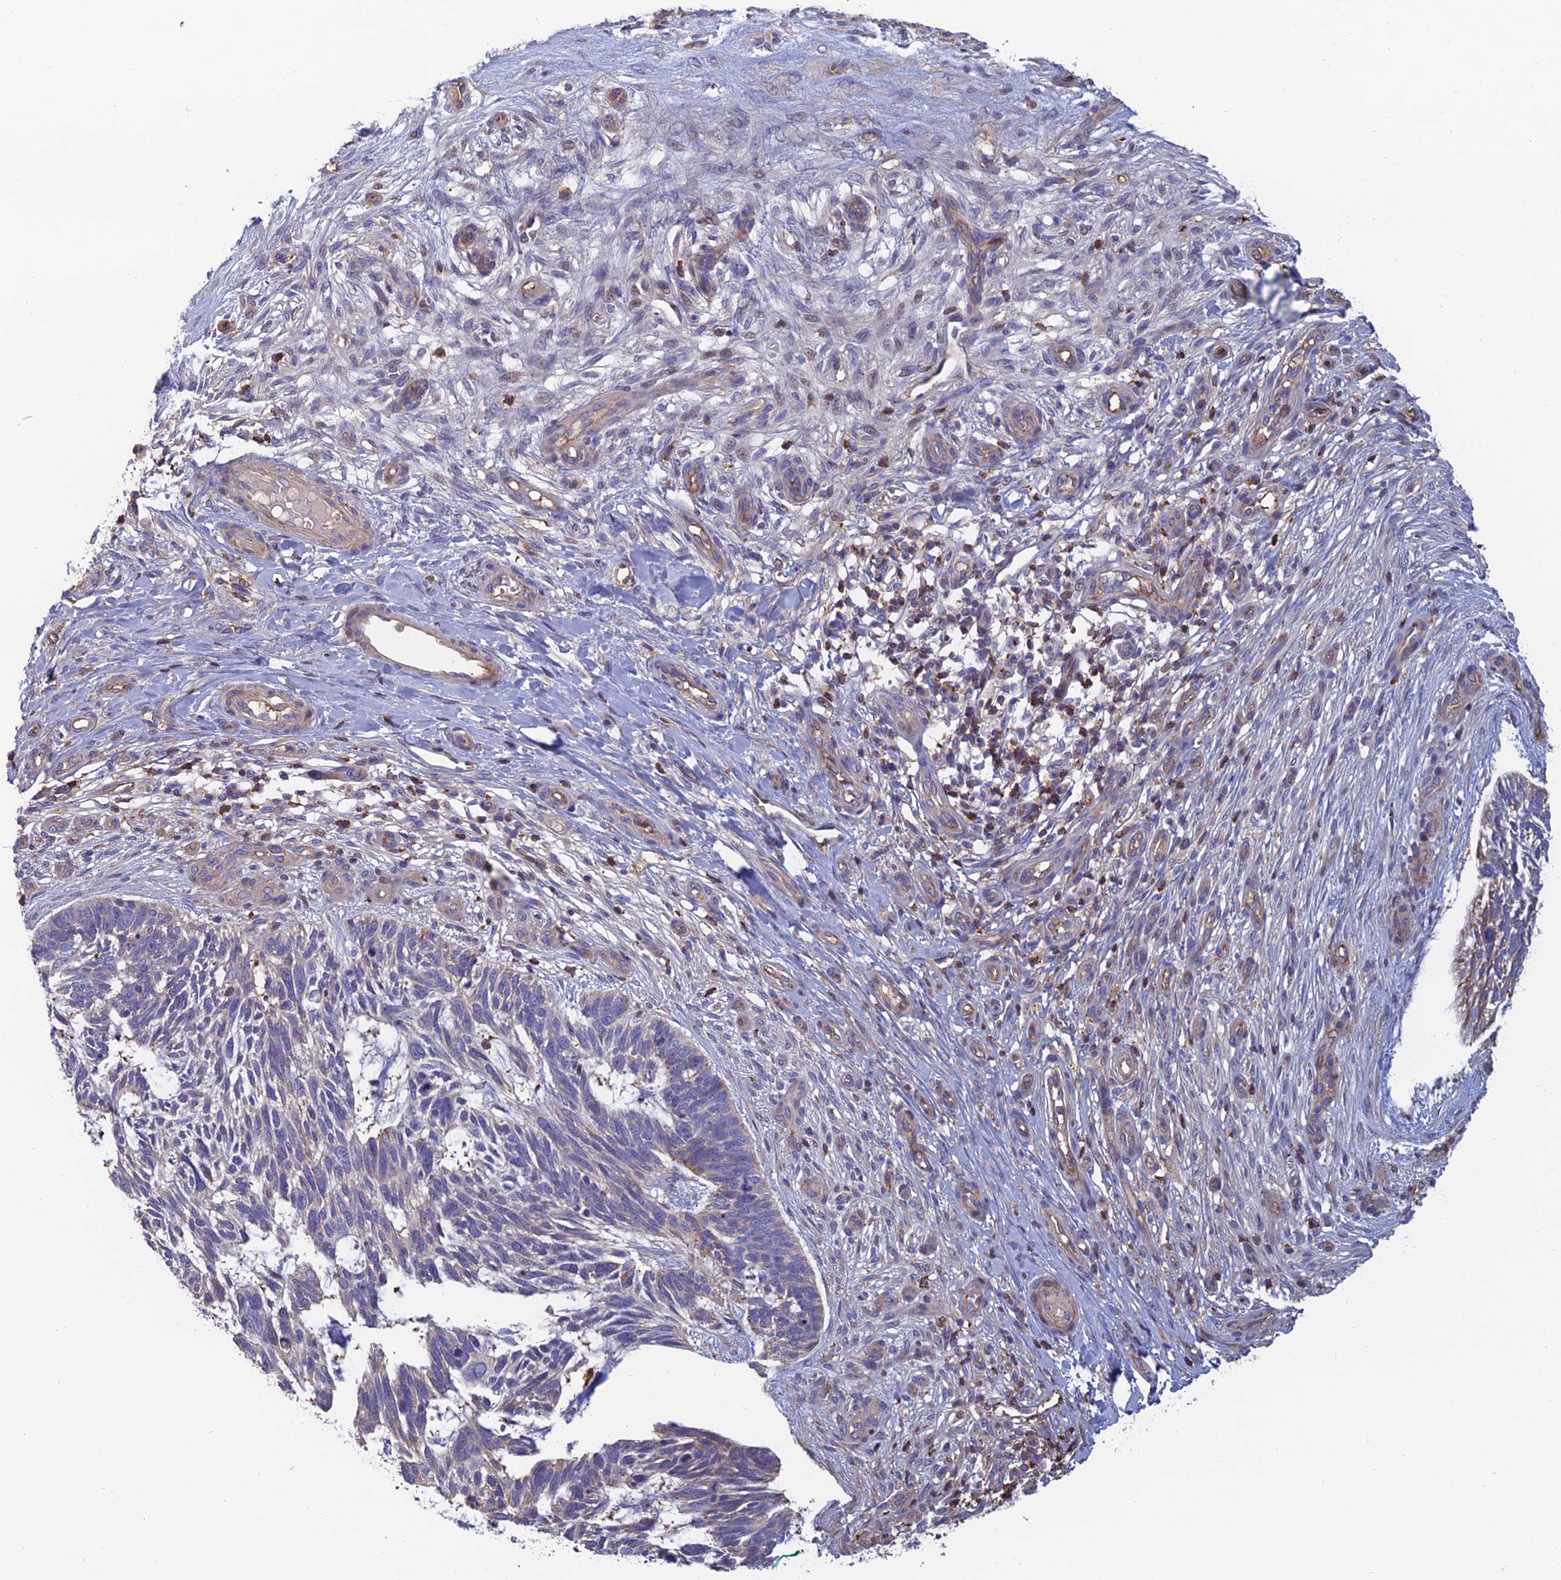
{"staining": {"intensity": "weak", "quantity": "<25%", "location": "cytoplasmic/membranous"}, "tissue": "skin cancer", "cell_type": "Tumor cells", "image_type": "cancer", "snomed": [{"axis": "morphology", "description": "Basal cell carcinoma"}, {"axis": "topography", "description": "Skin"}], "caption": "Skin basal cell carcinoma was stained to show a protein in brown. There is no significant positivity in tumor cells. The staining was performed using DAB (3,3'-diaminobenzidine) to visualize the protein expression in brown, while the nuclei were stained in blue with hematoxylin (Magnification: 20x).", "gene": "C15orf62", "patient": {"sex": "male", "age": 88}}